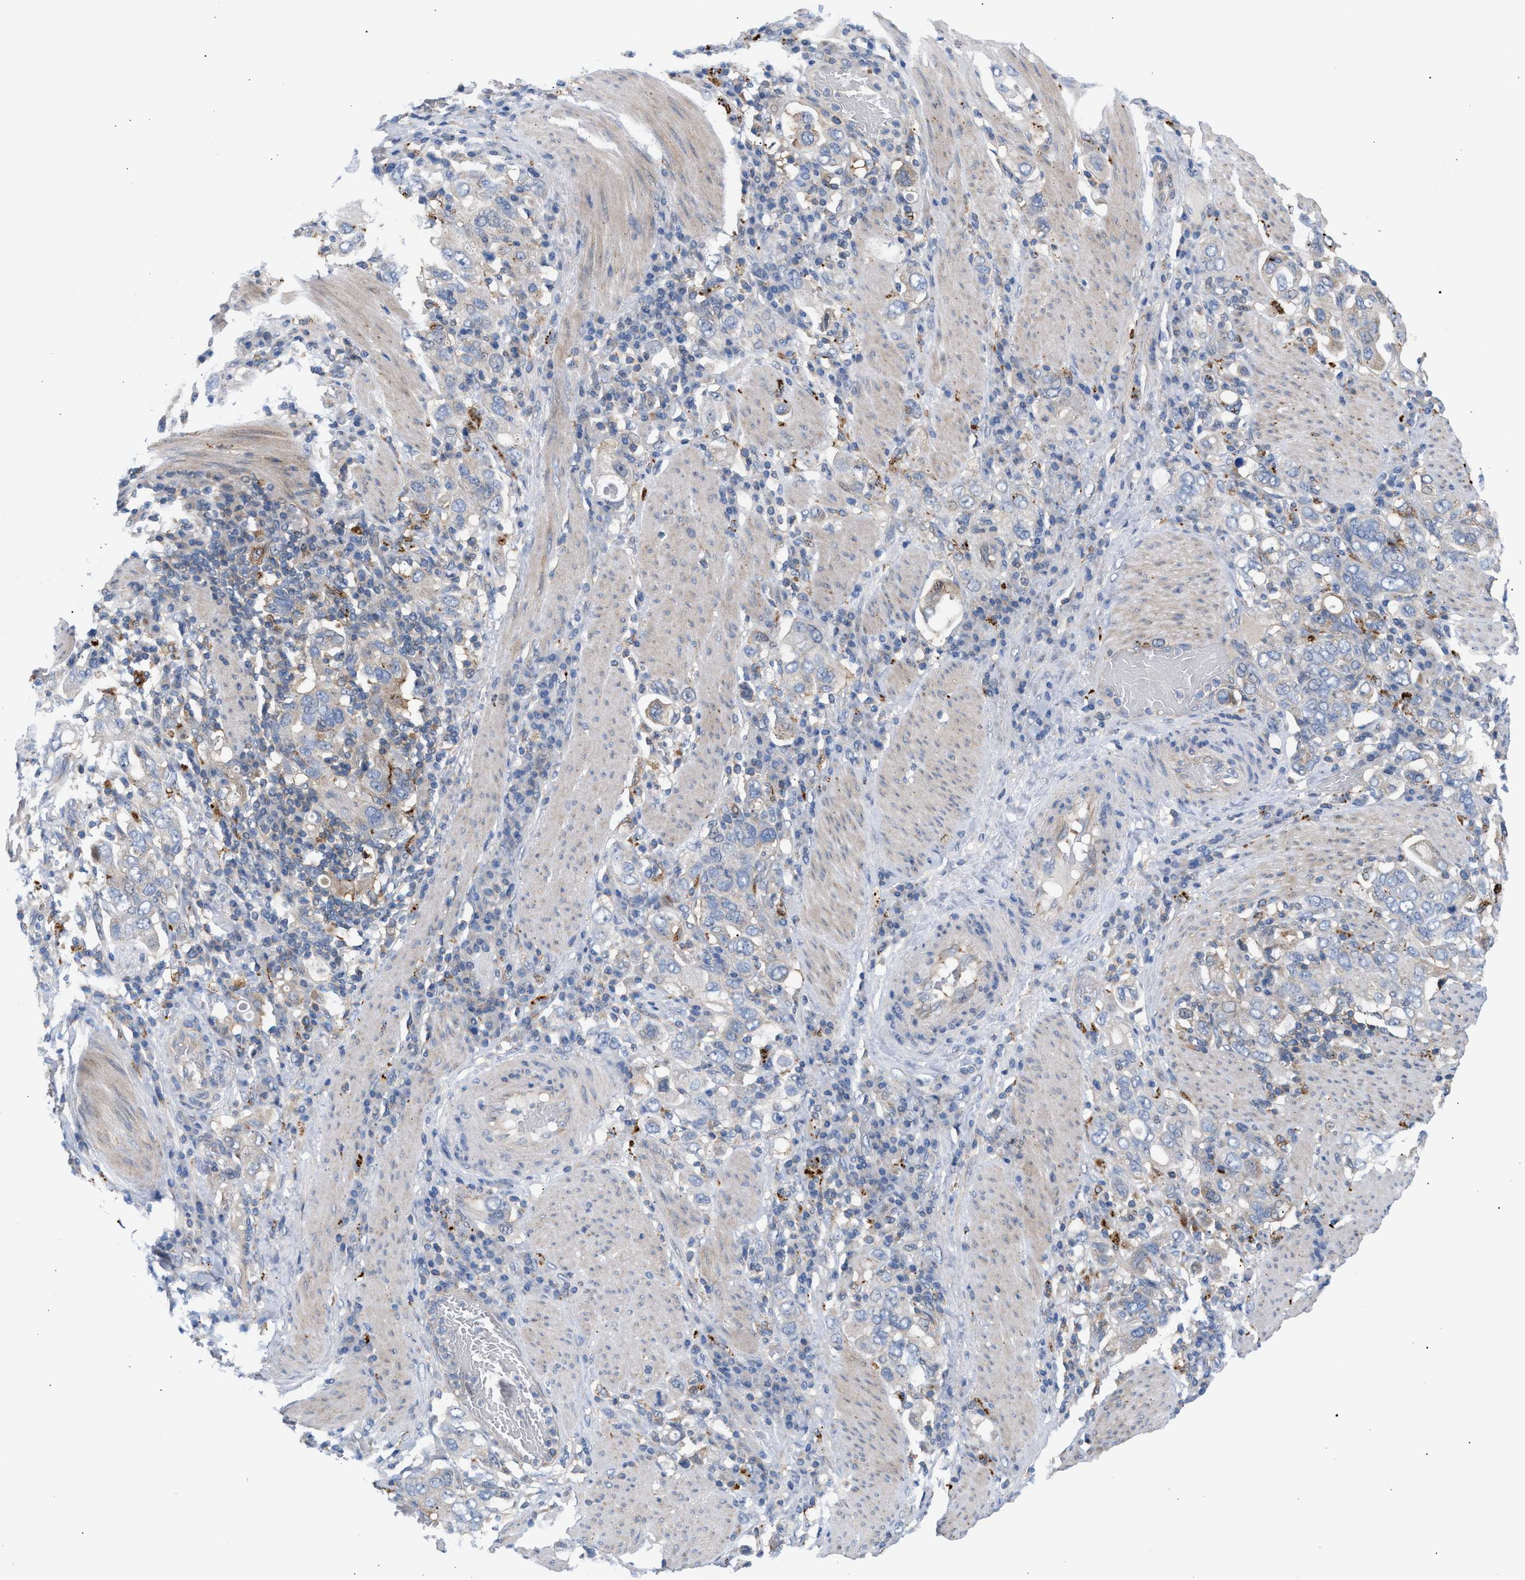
{"staining": {"intensity": "moderate", "quantity": "<25%", "location": "cytoplasmic/membranous"}, "tissue": "stomach cancer", "cell_type": "Tumor cells", "image_type": "cancer", "snomed": [{"axis": "morphology", "description": "Adenocarcinoma, NOS"}, {"axis": "topography", "description": "Stomach, upper"}], "caption": "Brown immunohistochemical staining in human stomach cancer exhibits moderate cytoplasmic/membranous staining in about <25% of tumor cells. The staining is performed using DAB (3,3'-diaminobenzidine) brown chromogen to label protein expression. The nuclei are counter-stained blue using hematoxylin.", "gene": "MBTD1", "patient": {"sex": "male", "age": 62}}